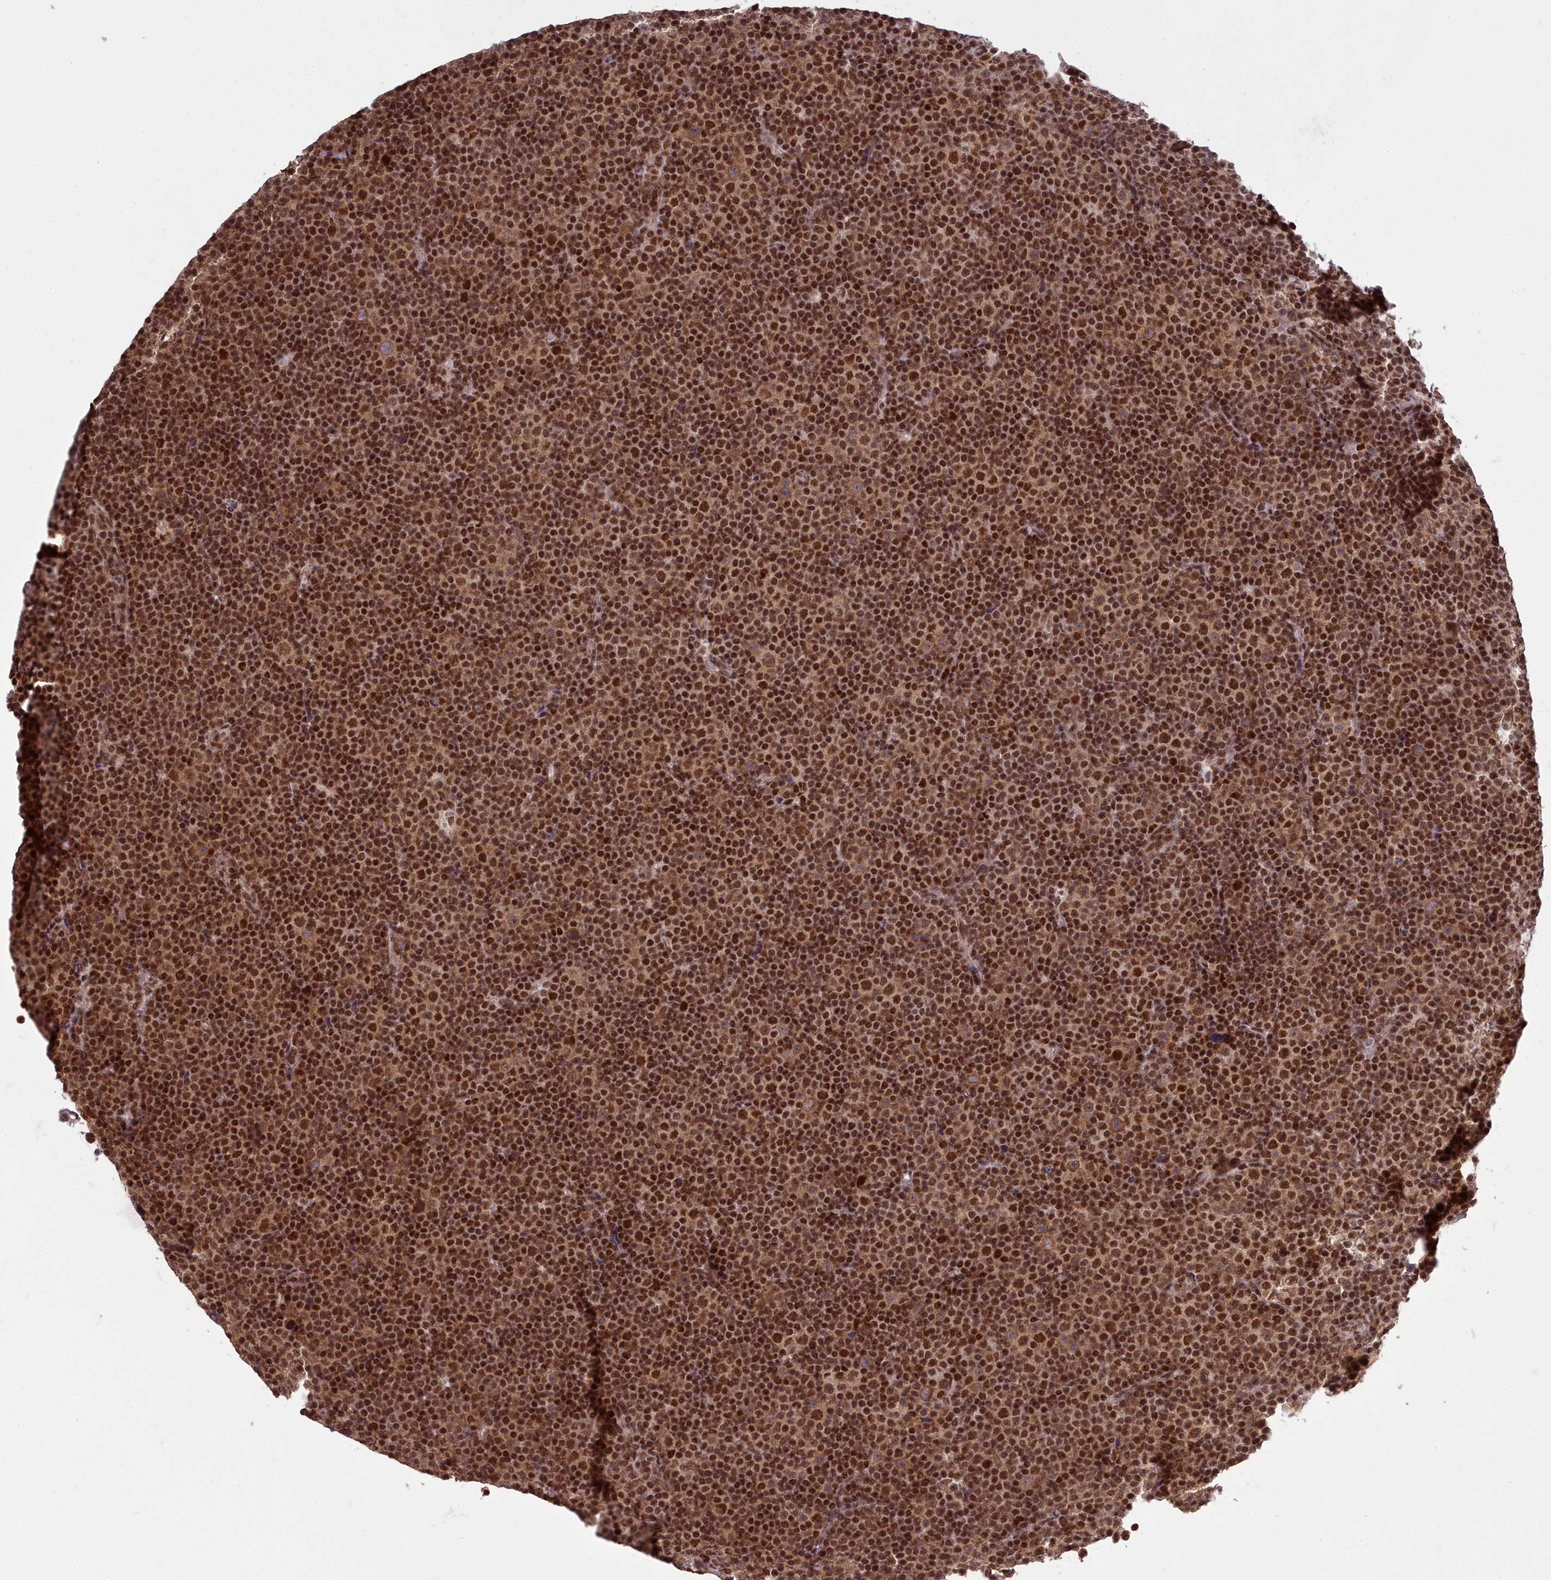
{"staining": {"intensity": "strong", "quantity": ">75%", "location": "nuclear"}, "tissue": "lymphoma", "cell_type": "Tumor cells", "image_type": "cancer", "snomed": [{"axis": "morphology", "description": "Malignant lymphoma, non-Hodgkin's type, Low grade"}, {"axis": "topography", "description": "Lymph node"}], "caption": "Low-grade malignant lymphoma, non-Hodgkin's type stained with a protein marker shows strong staining in tumor cells.", "gene": "GMEB1", "patient": {"sex": "female", "age": 67}}